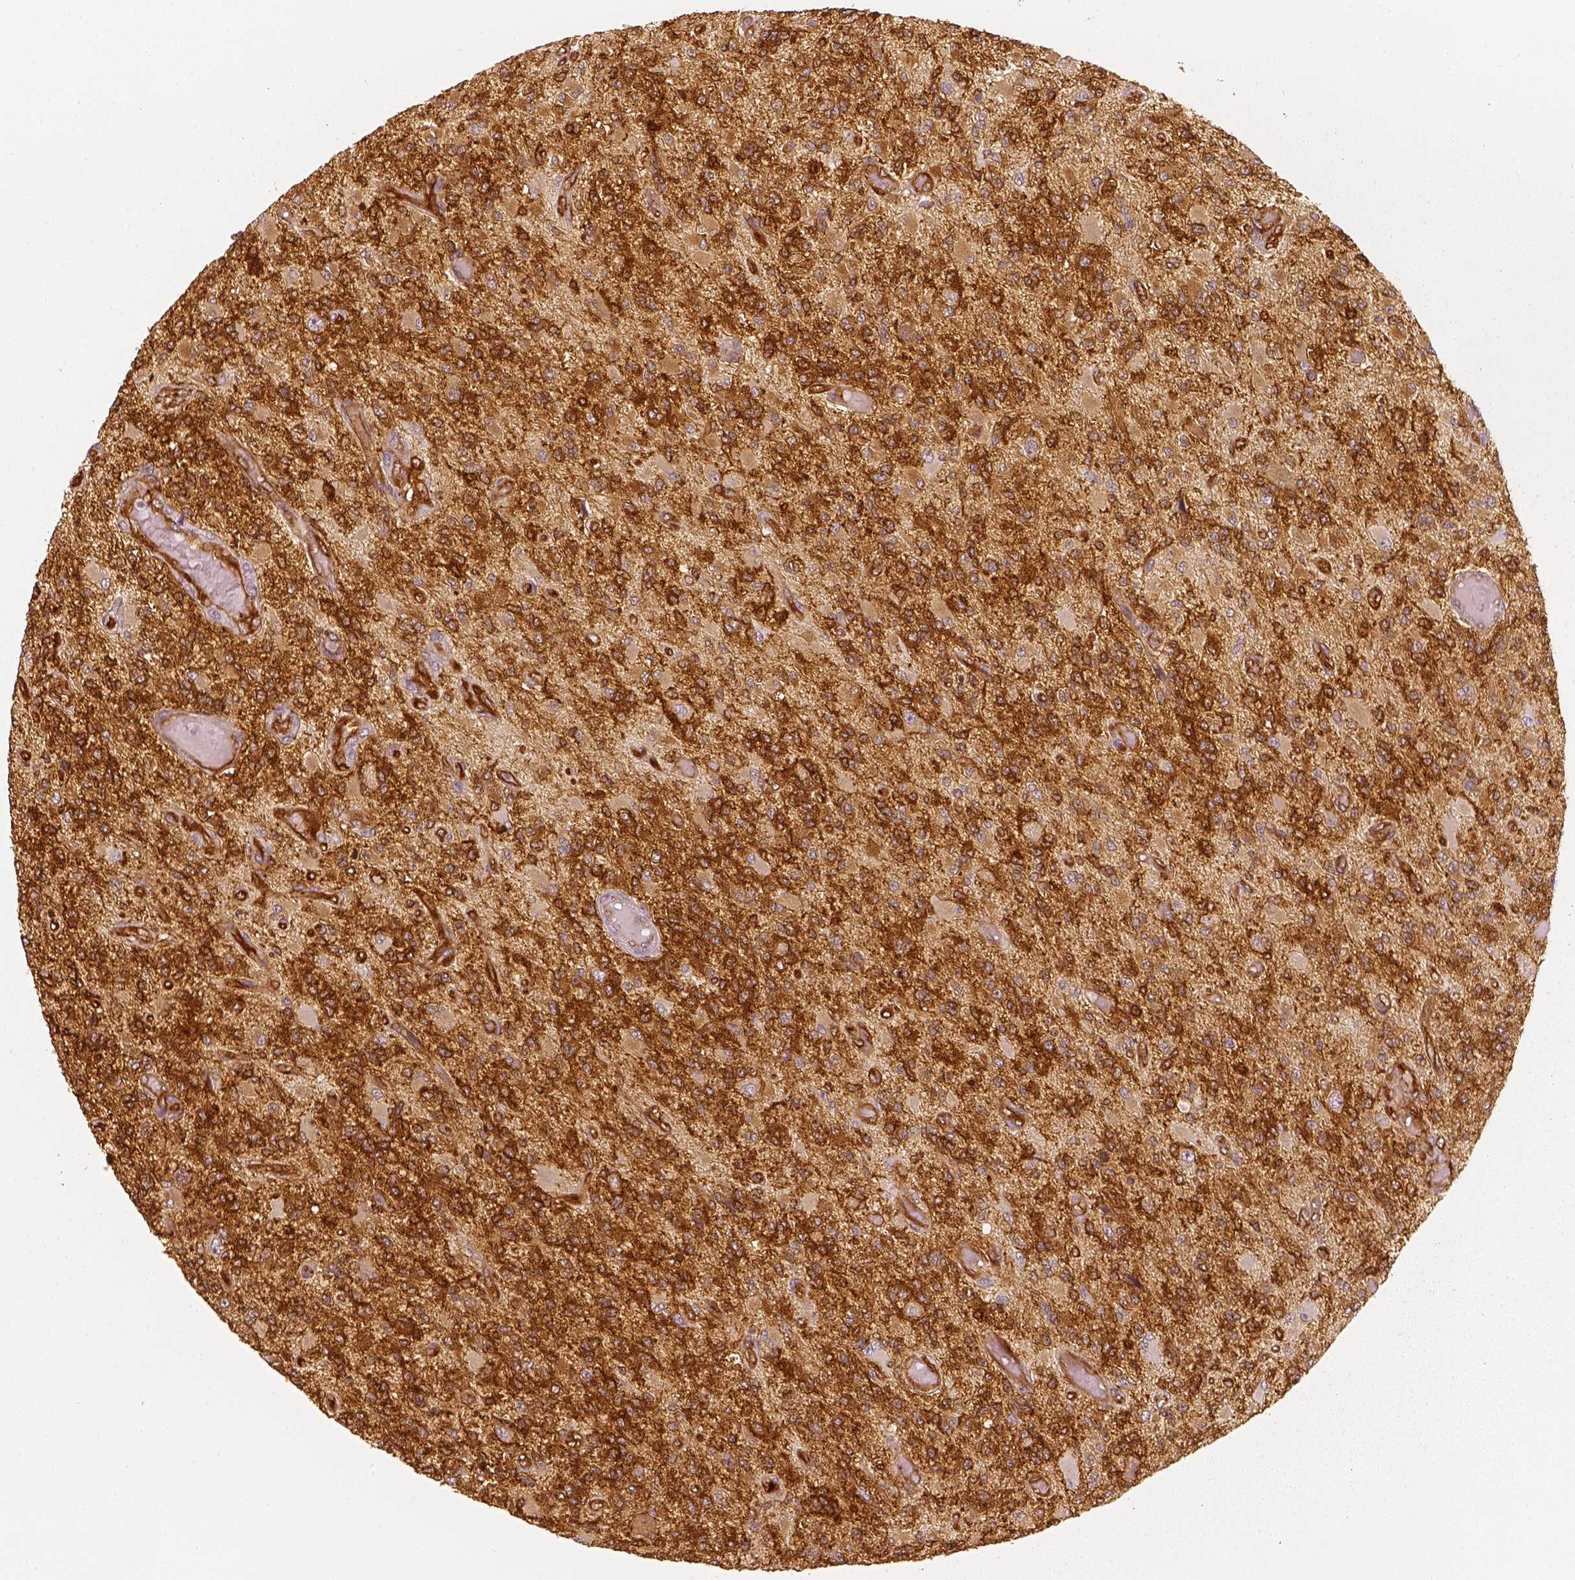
{"staining": {"intensity": "strong", "quantity": ">75%", "location": "cytoplasmic/membranous"}, "tissue": "glioma", "cell_type": "Tumor cells", "image_type": "cancer", "snomed": [{"axis": "morphology", "description": "Glioma, malignant, High grade"}, {"axis": "topography", "description": "Brain"}], "caption": "Protein expression by immunohistochemistry demonstrates strong cytoplasmic/membranous expression in about >75% of tumor cells in glioma.", "gene": "FSCN1", "patient": {"sex": "female", "age": 63}}